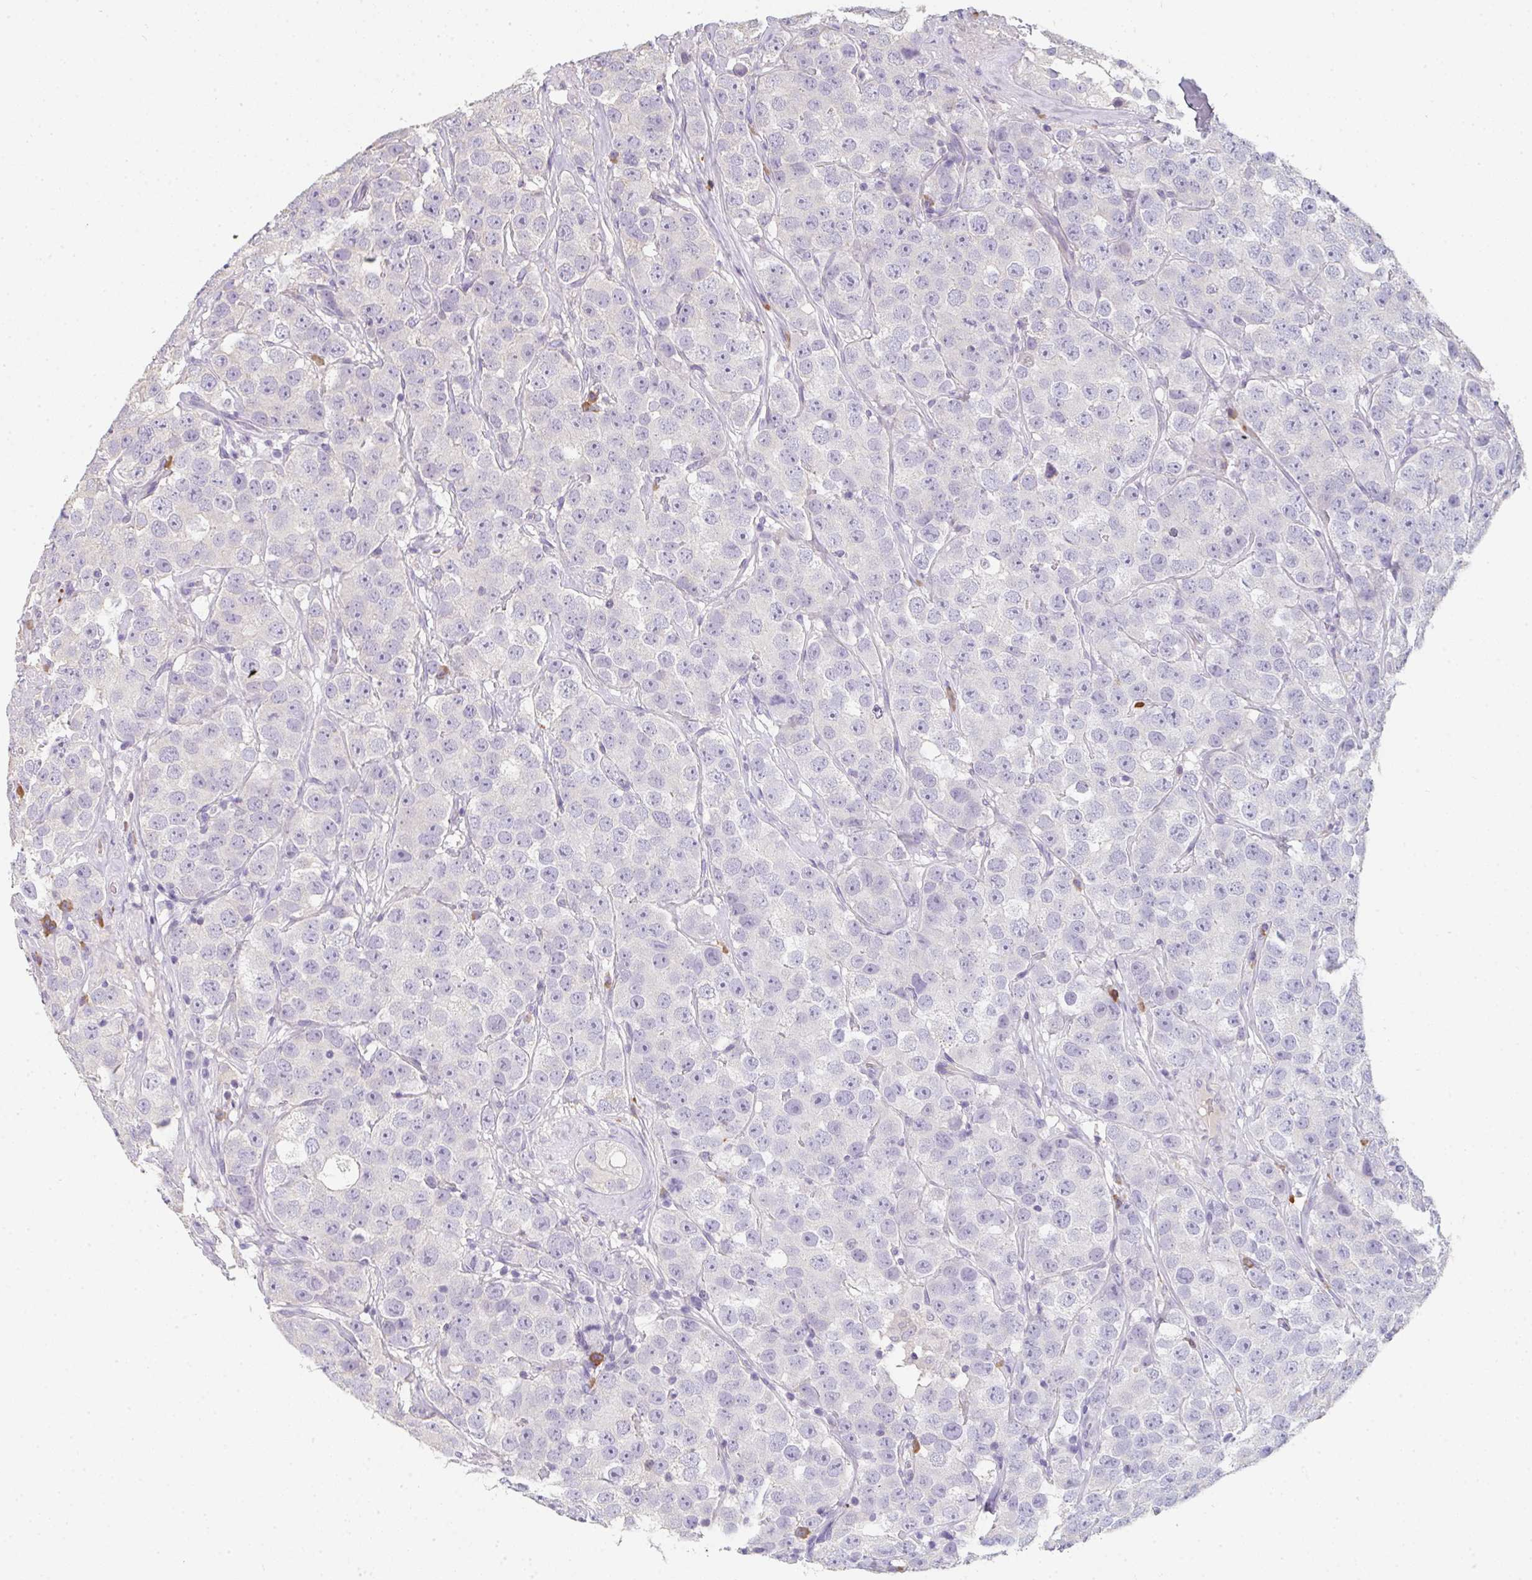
{"staining": {"intensity": "negative", "quantity": "none", "location": "none"}, "tissue": "testis cancer", "cell_type": "Tumor cells", "image_type": "cancer", "snomed": [{"axis": "morphology", "description": "Seminoma, NOS"}, {"axis": "topography", "description": "Testis"}], "caption": "DAB (3,3'-diaminobenzidine) immunohistochemical staining of human testis cancer exhibits no significant positivity in tumor cells.", "gene": "ZNF215", "patient": {"sex": "male", "age": 28}}